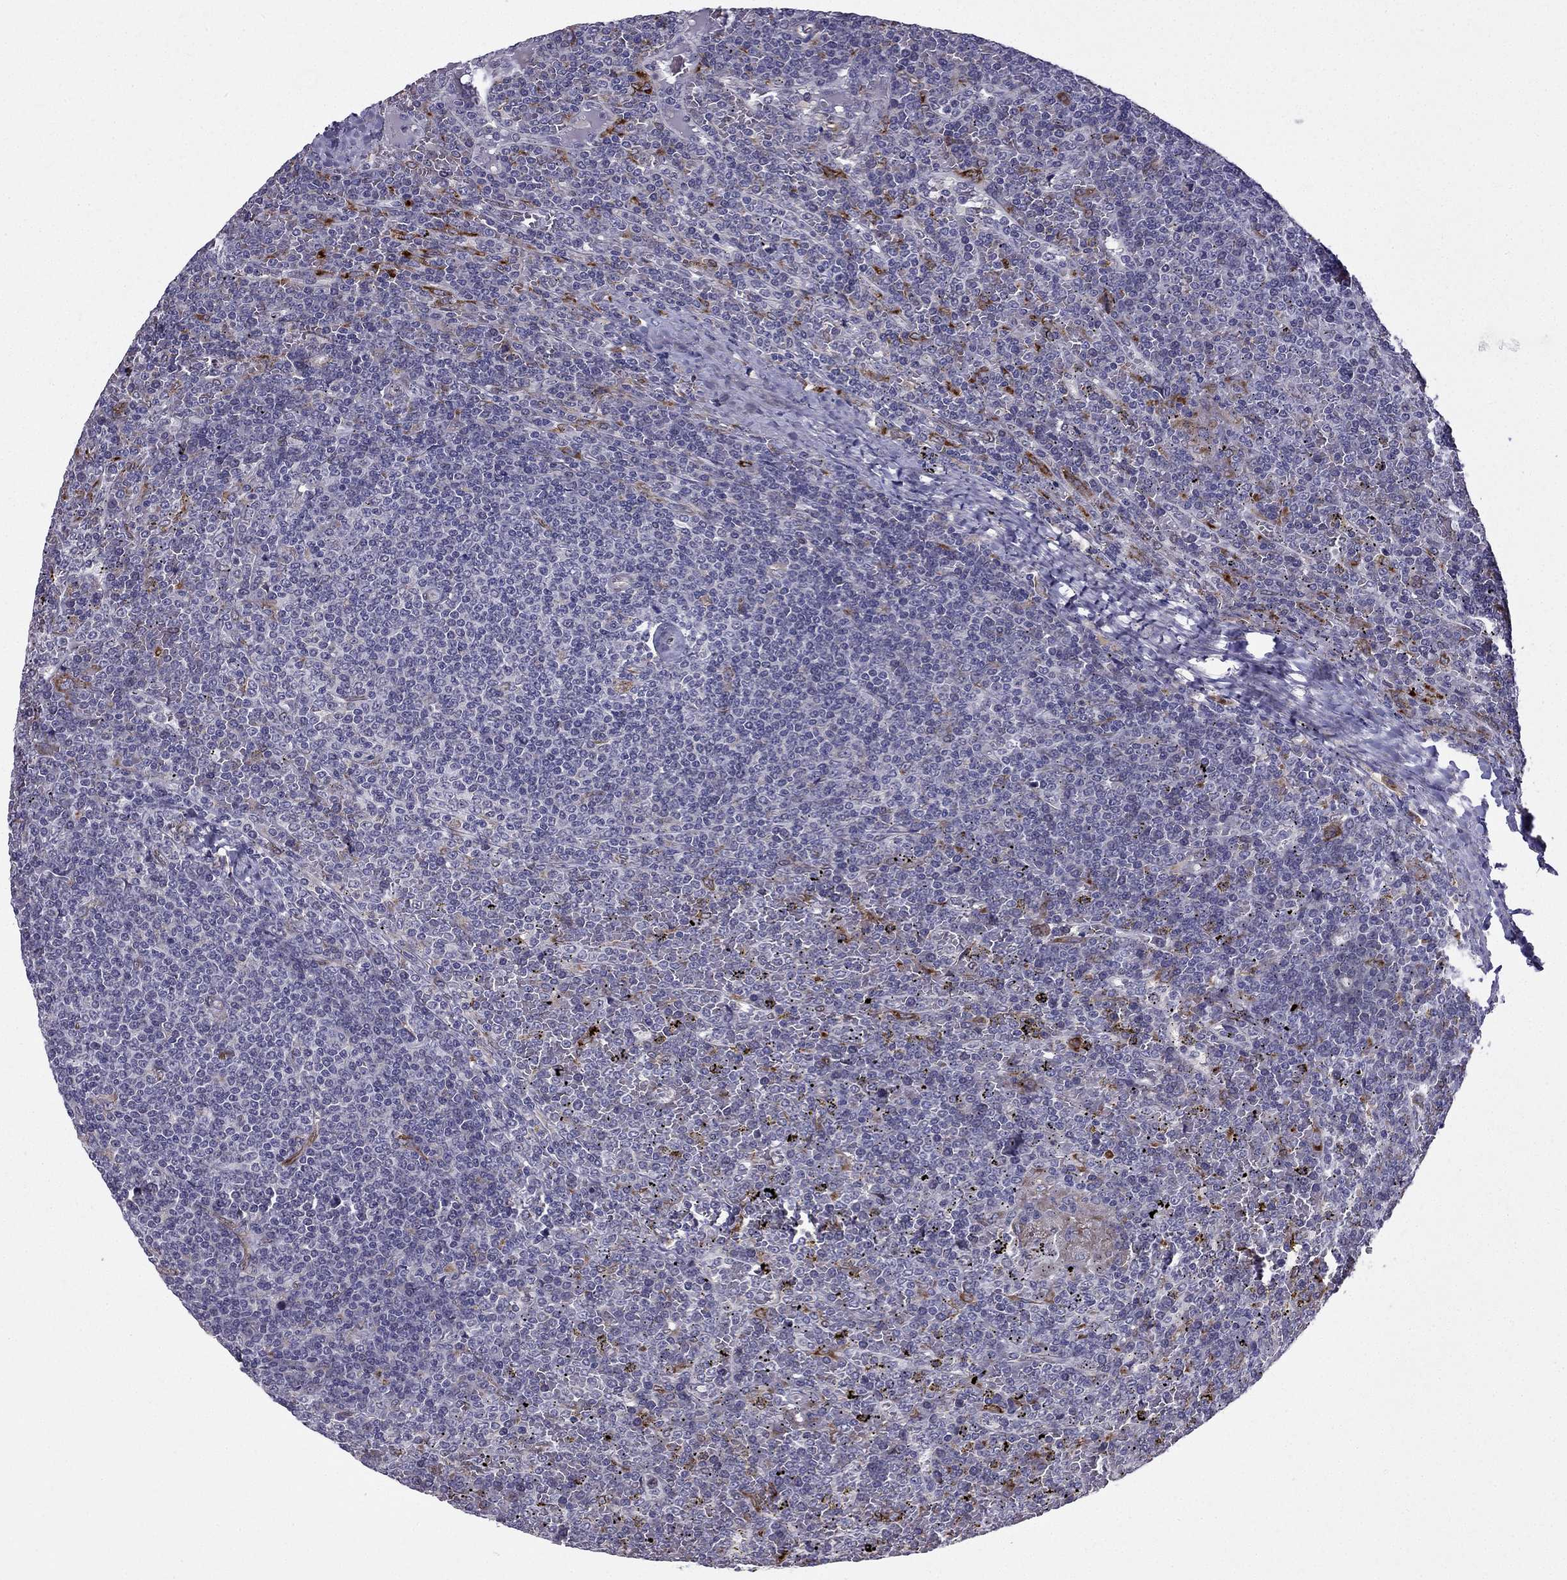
{"staining": {"intensity": "negative", "quantity": "none", "location": "none"}, "tissue": "lymphoma", "cell_type": "Tumor cells", "image_type": "cancer", "snomed": [{"axis": "morphology", "description": "Malignant lymphoma, non-Hodgkin's type, Low grade"}, {"axis": "topography", "description": "Spleen"}], "caption": "The immunohistochemistry (IHC) image has no significant expression in tumor cells of low-grade malignant lymphoma, non-Hodgkin's type tissue.", "gene": "IKBIP", "patient": {"sex": "female", "age": 19}}